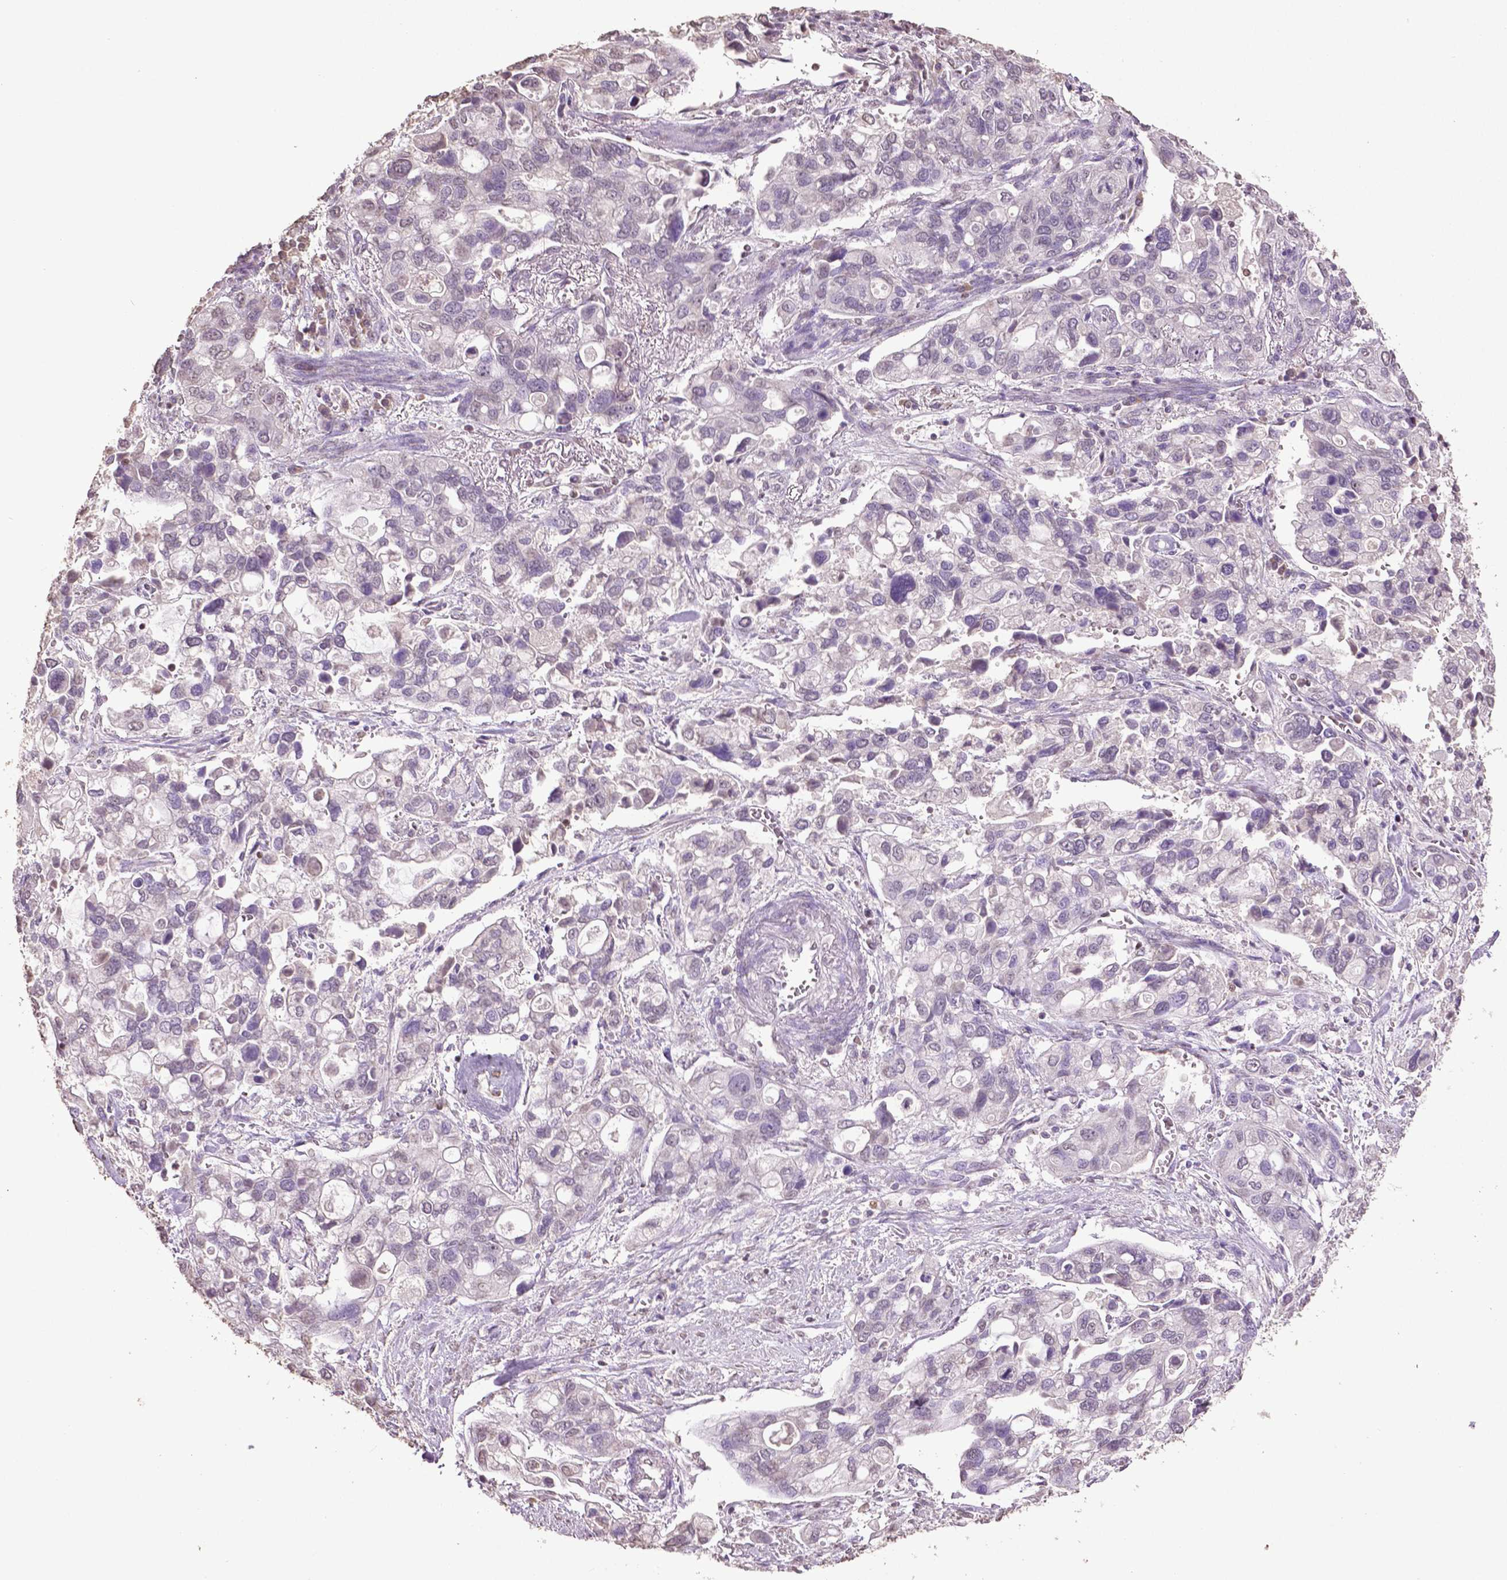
{"staining": {"intensity": "negative", "quantity": "none", "location": "none"}, "tissue": "stomach cancer", "cell_type": "Tumor cells", "image_type": "cancer", "snomed": [{"axis": "morphology", "description": "Adenocarcinoma, NOS"}, {"axis": "topography", "description": "Stomach, upper"}], "caption": "This micrograph is of stomach cancer stained with immunohistochemistry (IHC) to label a protein in brown with the nuclei are counter-stained blue. There is no staining in tumor cells. (IHC, brightfield microscopy, high magnification).", "gene": "RUNX3", "patient": {"sex": "female", "age": 81}}